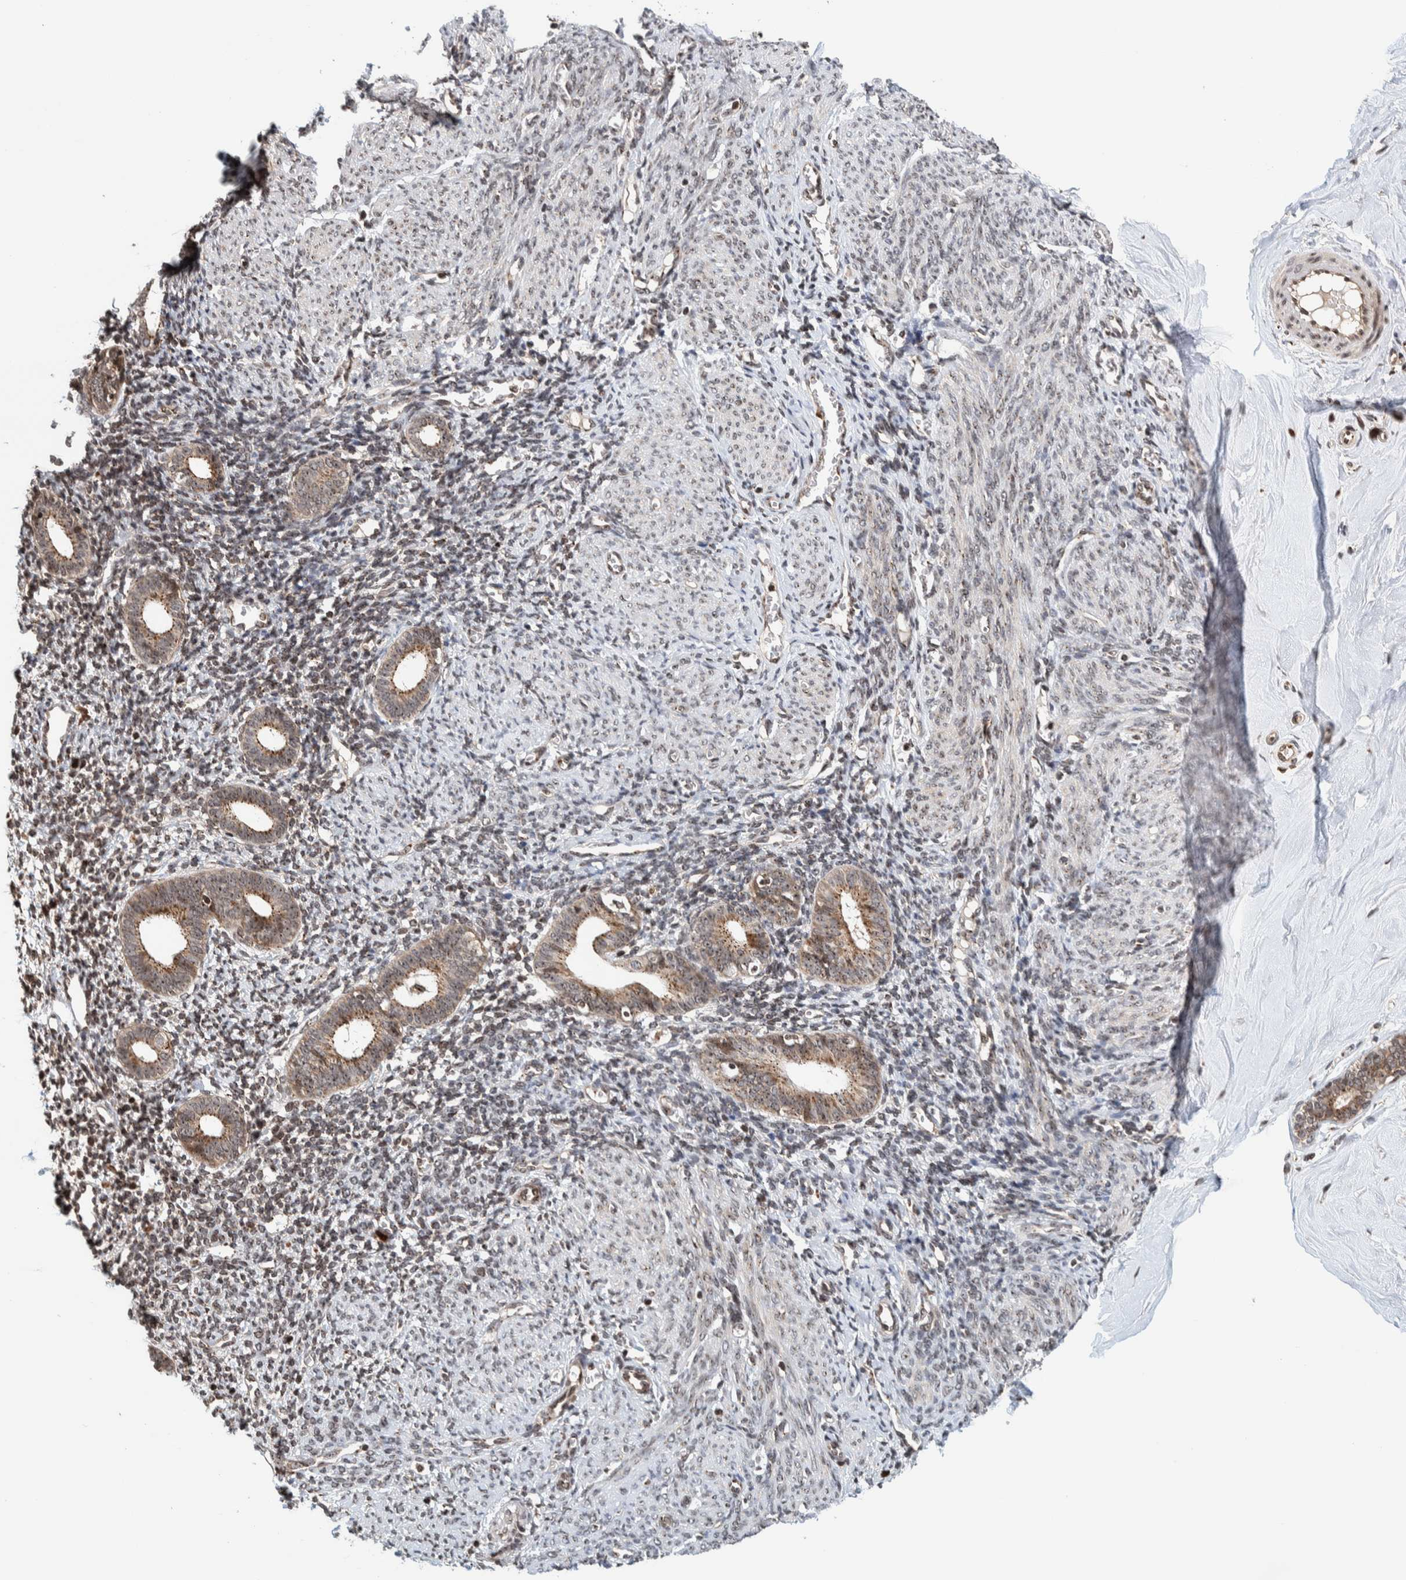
{"staining": {"intensity": "weak", "quantity": ">75%", "location": "cytoplasmic/membranous,nuclear"}, "tissue": "endometrium", "cell_type": "Cells in endometrial stroma", "image_type": "normal", "snomed": [{"axis": "morphology", "description": "Normal tissue, NOS"}, {"axis": "morphology", "description": "Adenocarcinoma, NOS"}, {"axis": "topography", "description": "Endometrium"}], "caption": "A low amount of weak cytoplasmic/membranous,nuclear positivity is present in about >75% of cells in endometrial stroma in unremarkable endometrium.", "gene": "CCDC182", "patient": {"sex": "female", "age": 57}}